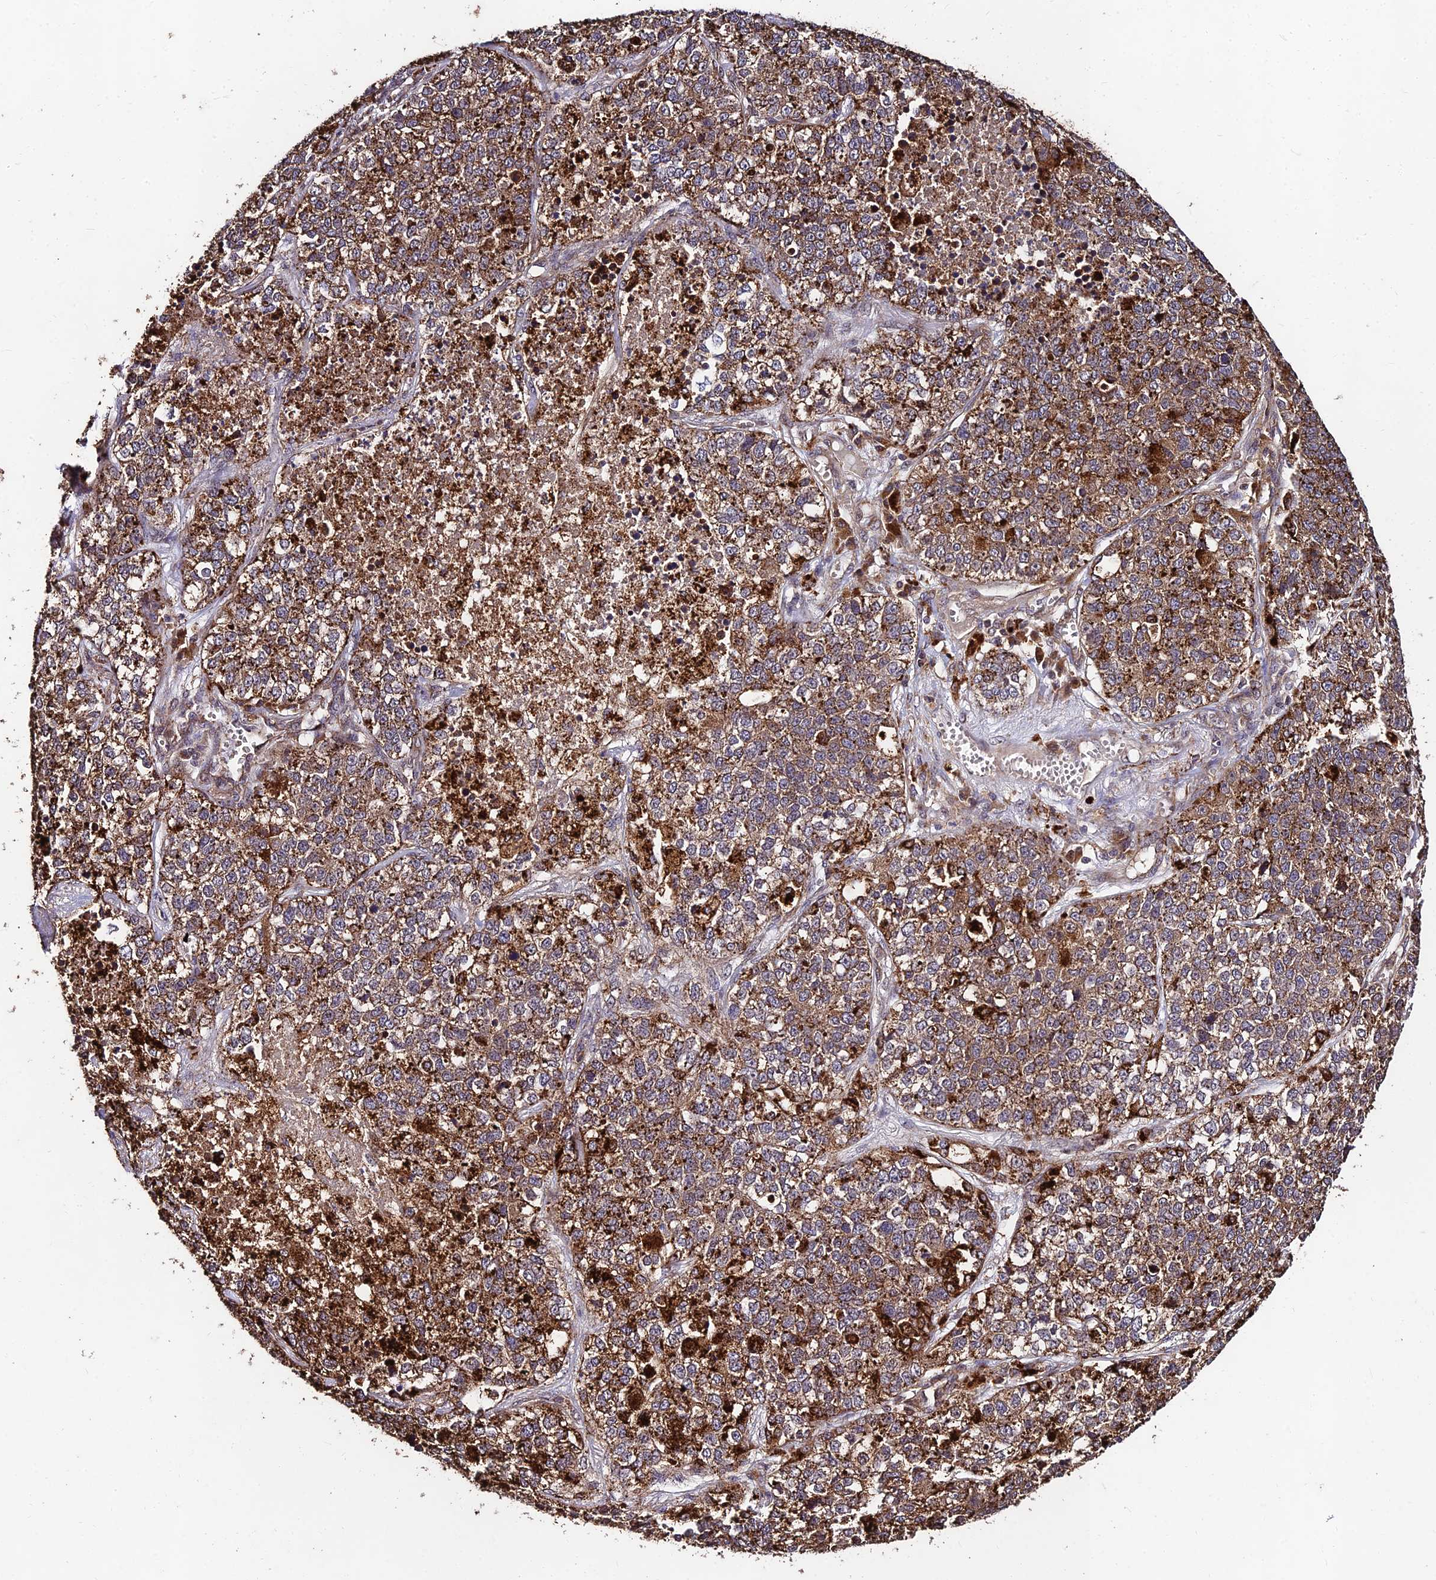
{"staining": {"intensity": "moderate", "quantity": ">75%", "location": "cytoplasmic/membranous"}, "tissue": "lung cancer", "cell_type": "Tumor cells", "image_type": "cancer", "snomed": [{"axis": "morphology", "description": "Adenocarcinoma, NOS"}, {"axis": "topography", "description": "Lung"}], "caption": "Moderate cytoplasmic/membranous expression for a protein is seen in about >75% of tumor cells of lung adenocarcinoma using immunohistochemistry (IHC).", "gene": "MKKS", "patient": {"sex": "male", "age": 49}}